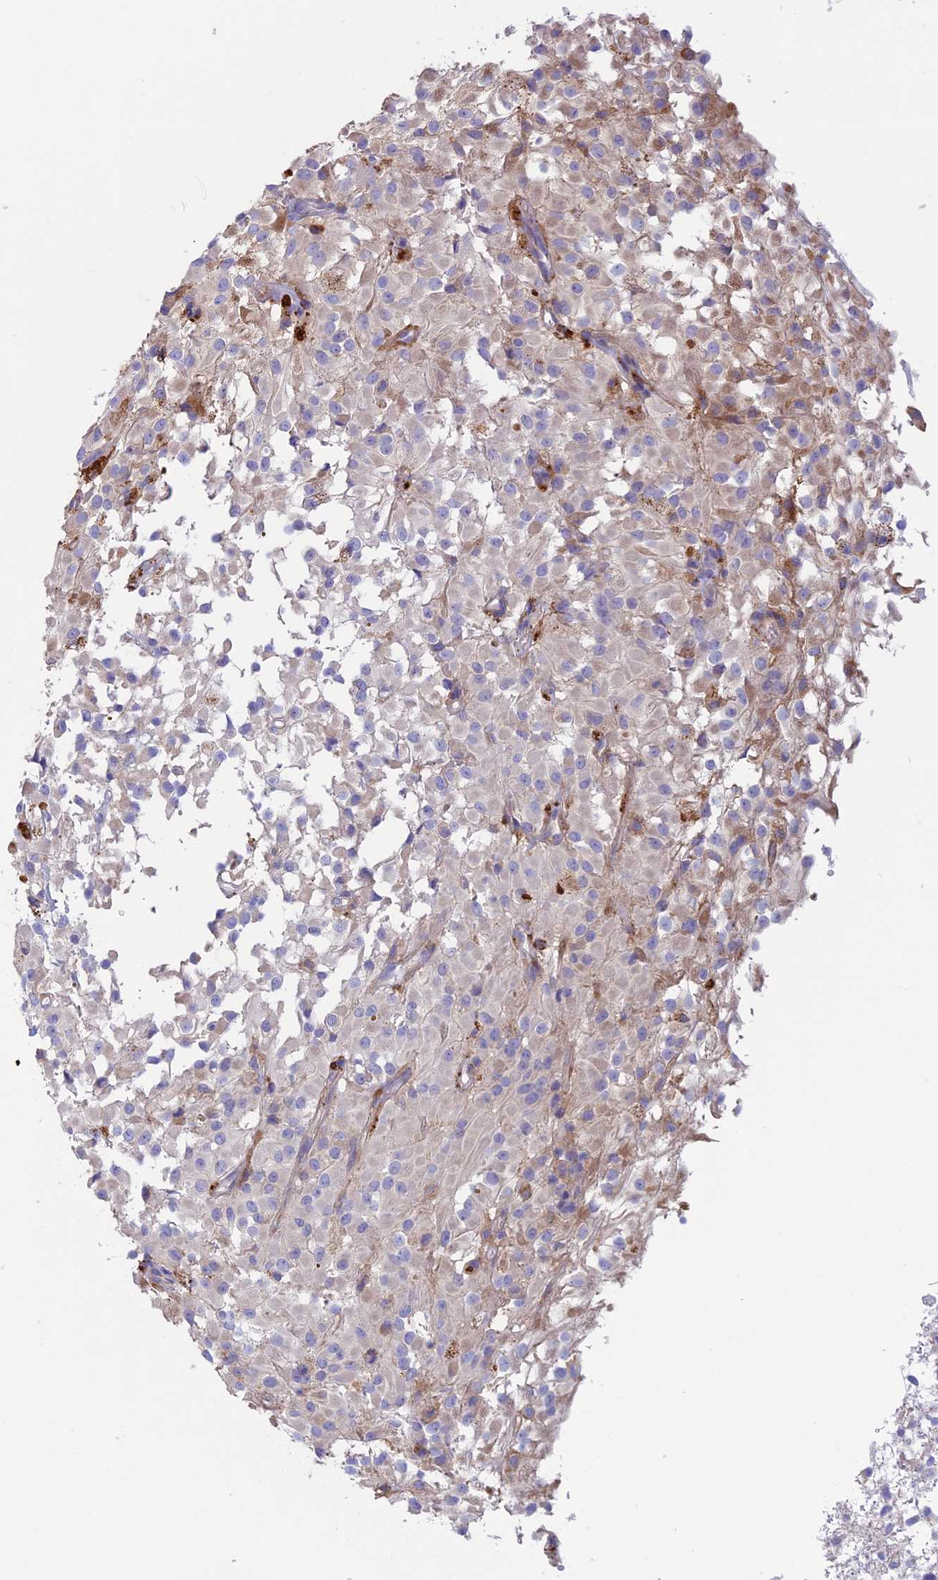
{"staining": {"intensity": "negative", "quantity": "none", "location": "none"}, "tissue": "glioma", "cell_type": "Tumor cells", "image_type": "cancer", "snomed": [{"axis": "morphology", "description": "Glioma, malignant, High grade"}, {"axis": "topography", "description": "Brain"}], "caption": "Tumor cells are negative for protein expression in human malignant high-grade glioma.", "gene": "CNOT6L", "patient": {"sex": "female", "age": 59}}